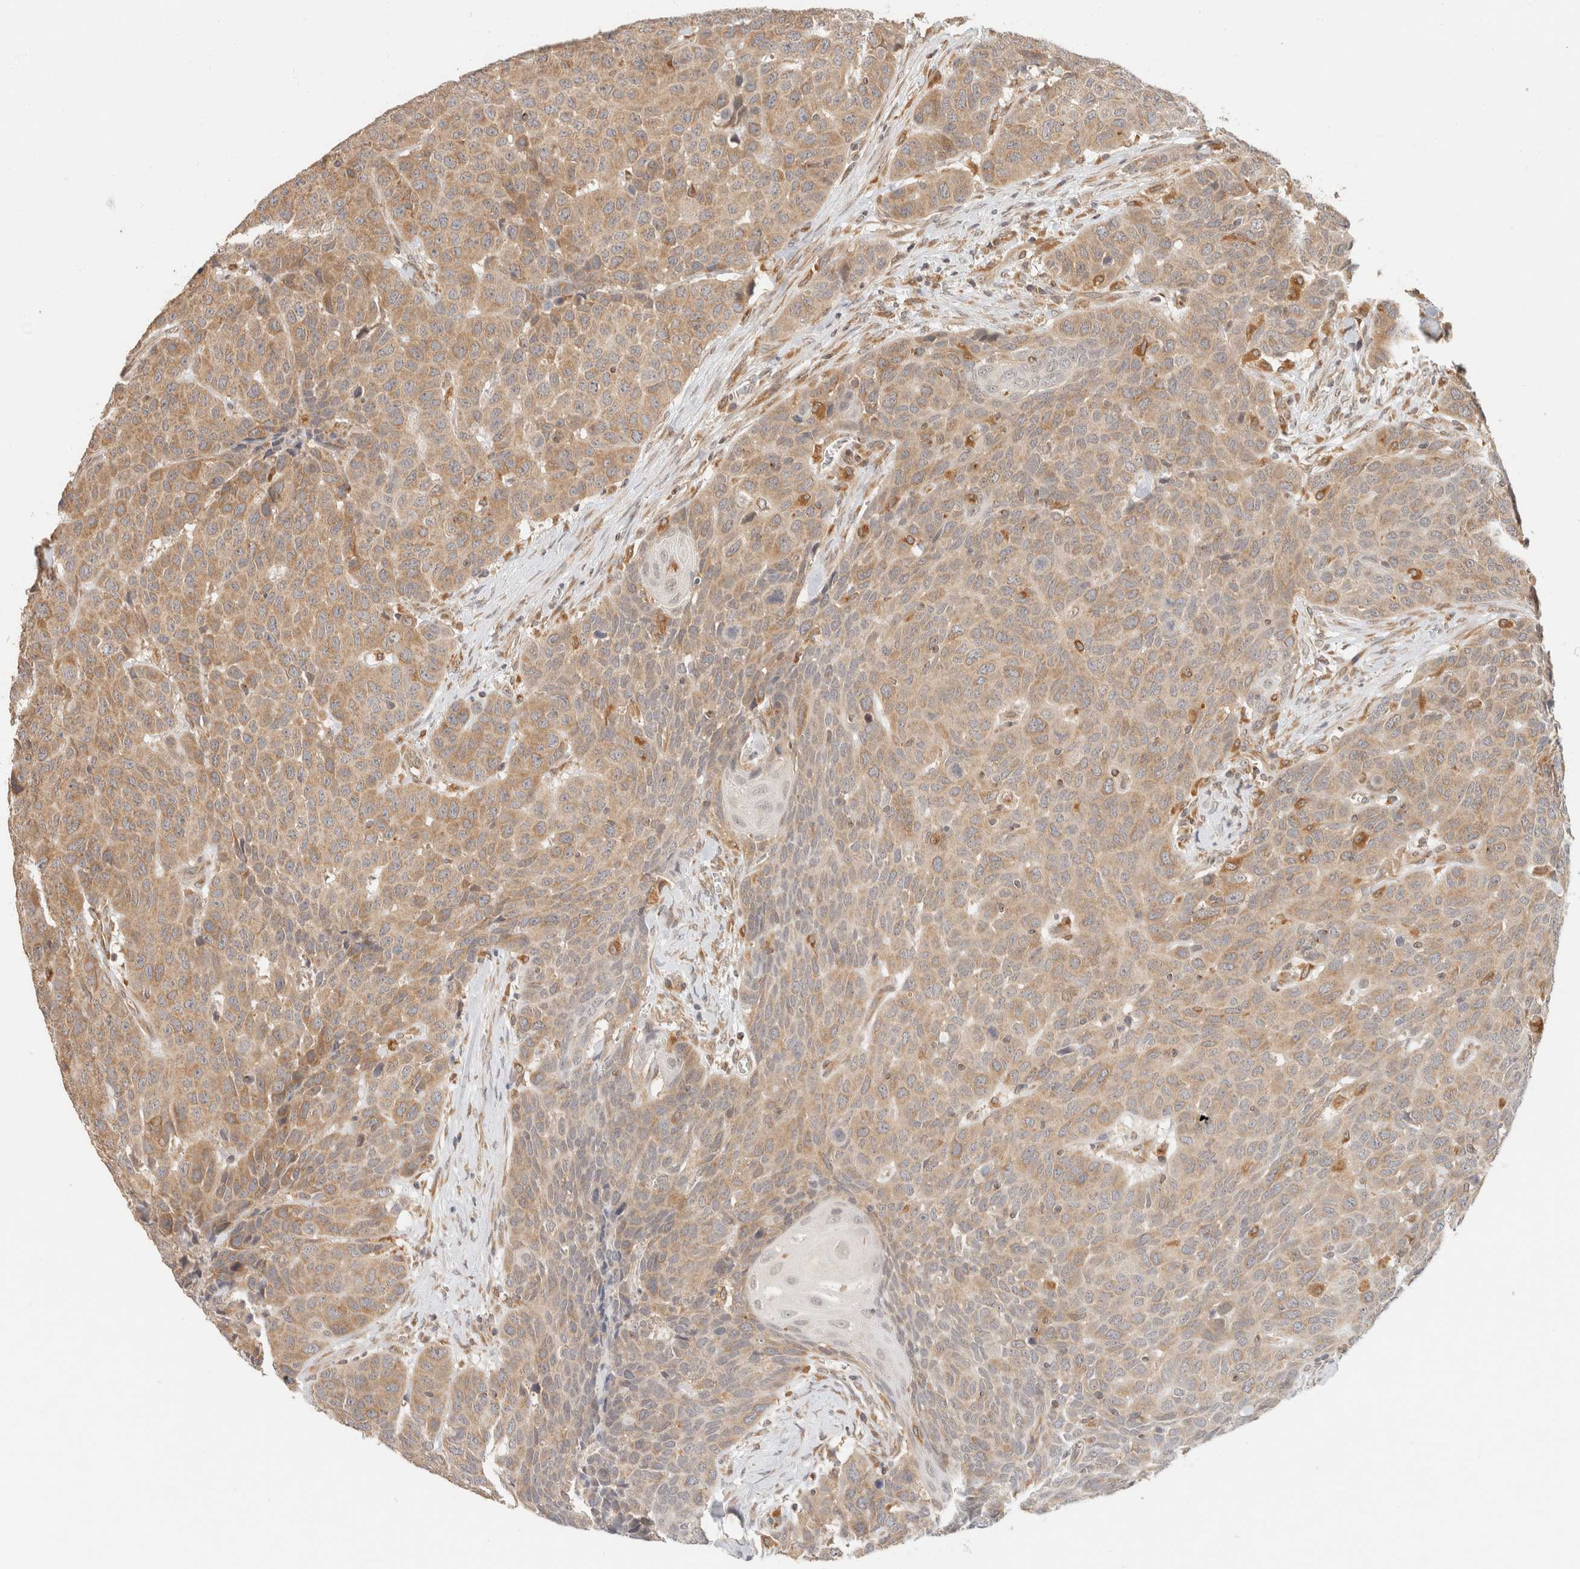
{"staining": {"intensity": "moderate", "quantity": ">75%", "location": "cytoplasmic/membranous"}, "tissue": "head and neck cancer", "cell_type": "Tumor cells", "image_type": "cancer", "snomed": [{"axis": "morphology", "description": "Squamous cell carcinoma, NOS"}, {"axis": "topography", "description": "Head-Neck"}], "caption": "Human head and neck cancer (squamous cell carcinoma) stained for a protein (brown) exhibits moderate cytoplasmic/membranous positive staining in about >75% of tumor cells.", "gene": "TACC1", "patient": {"sex": "male", "age": 66}}